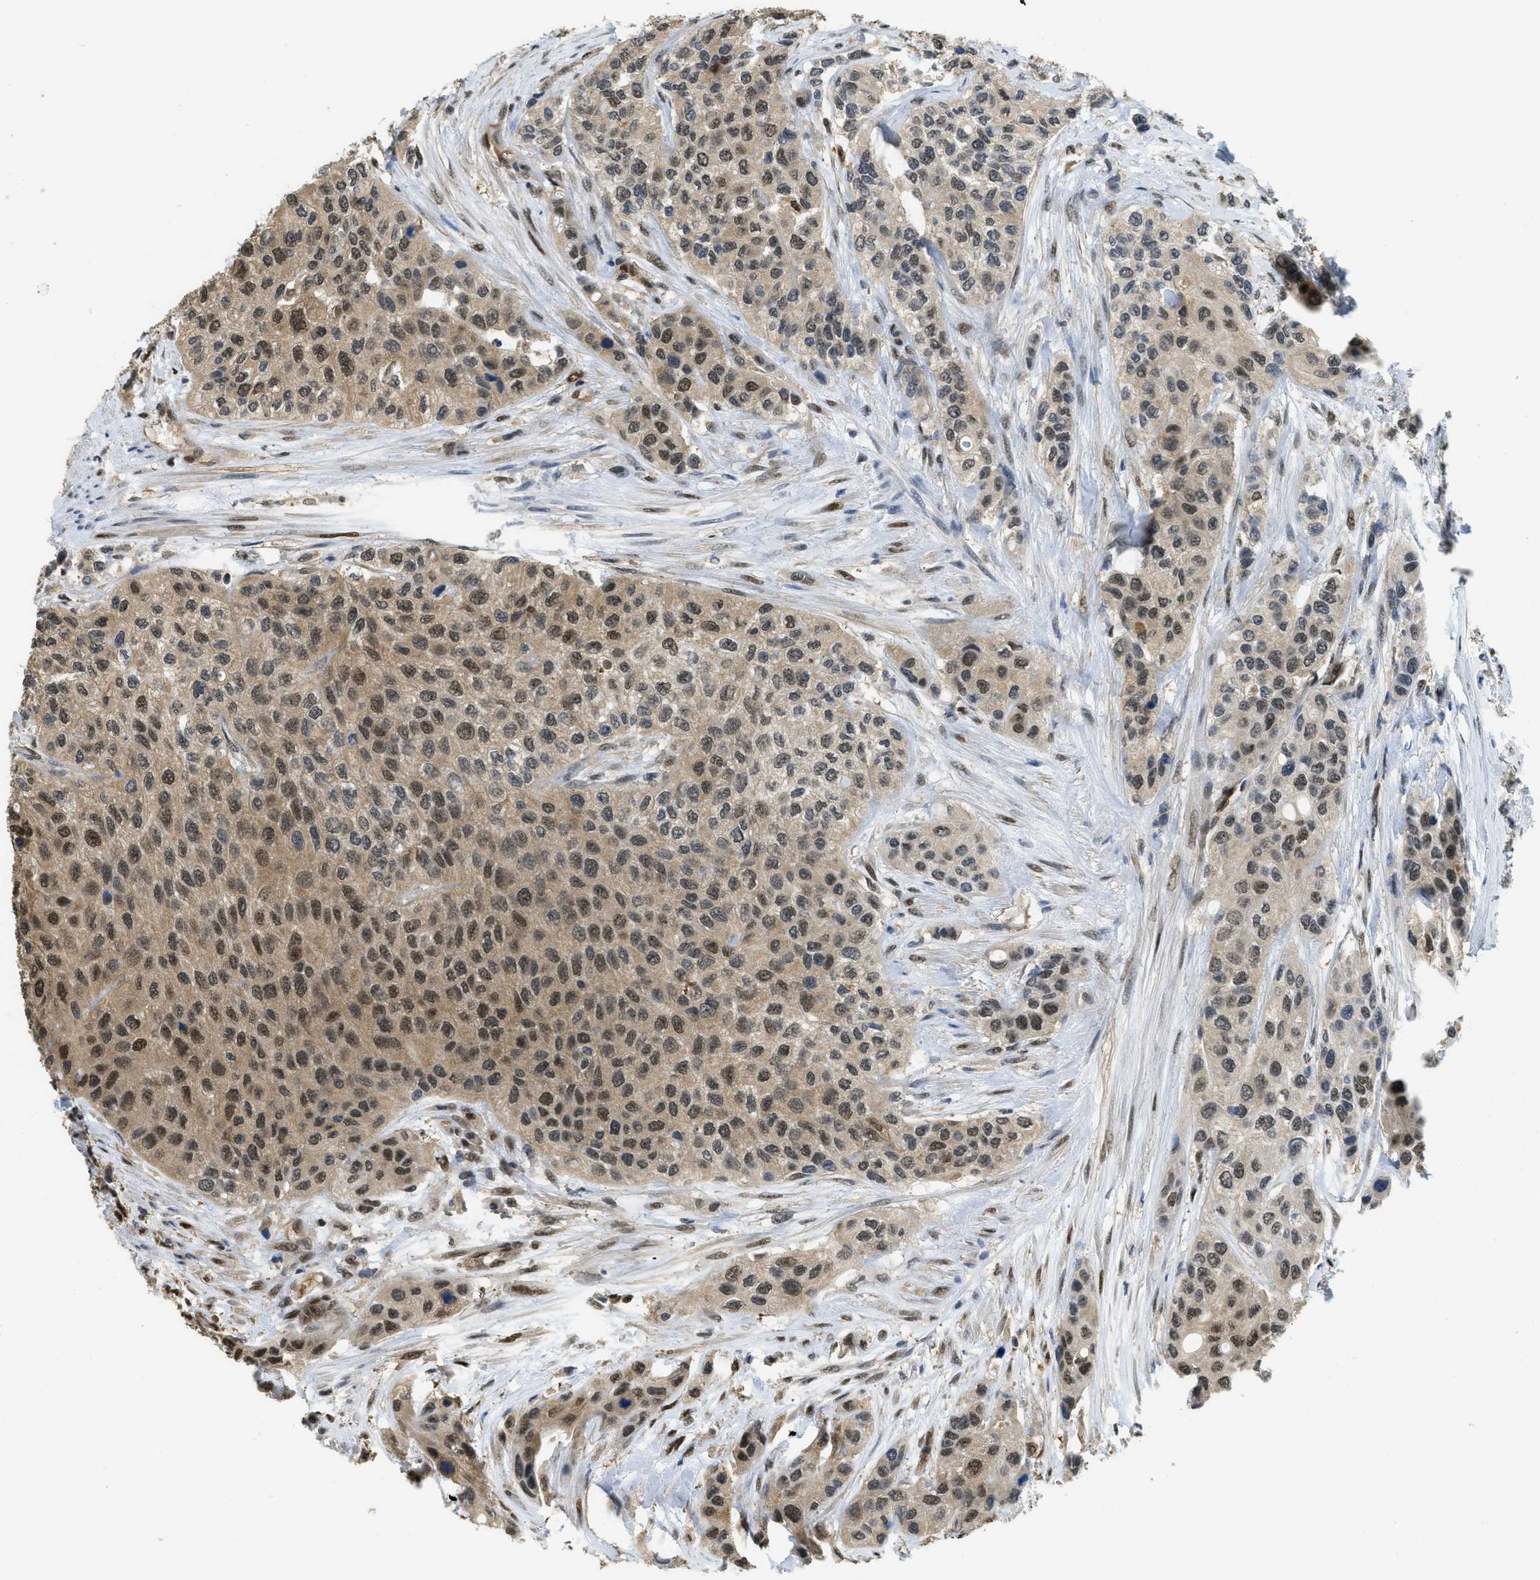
{"staining": {"intensity": "strong", "quantity": ">75%", "location": "cytoplasmic/membranous,nuclear"}, "tissue": "urothelial cancer", "cell_type": "Tumor cells", "image_type": "cancer", "snomed": [{"axis": "morphology", "description": "Urothelial carcinoma, High grade"}, {"axis": "topography", "description": "Urinary bladder"}], "caption": "Brown immunohistochemical staining in human high-grade urothelial carcinoma reveals strong cytoplasmic/membranous and nuclear positivity in approximately >75% of tumor cells.", "gene": "PSMC5", "patient": {"sex": "female", "age": 56}}